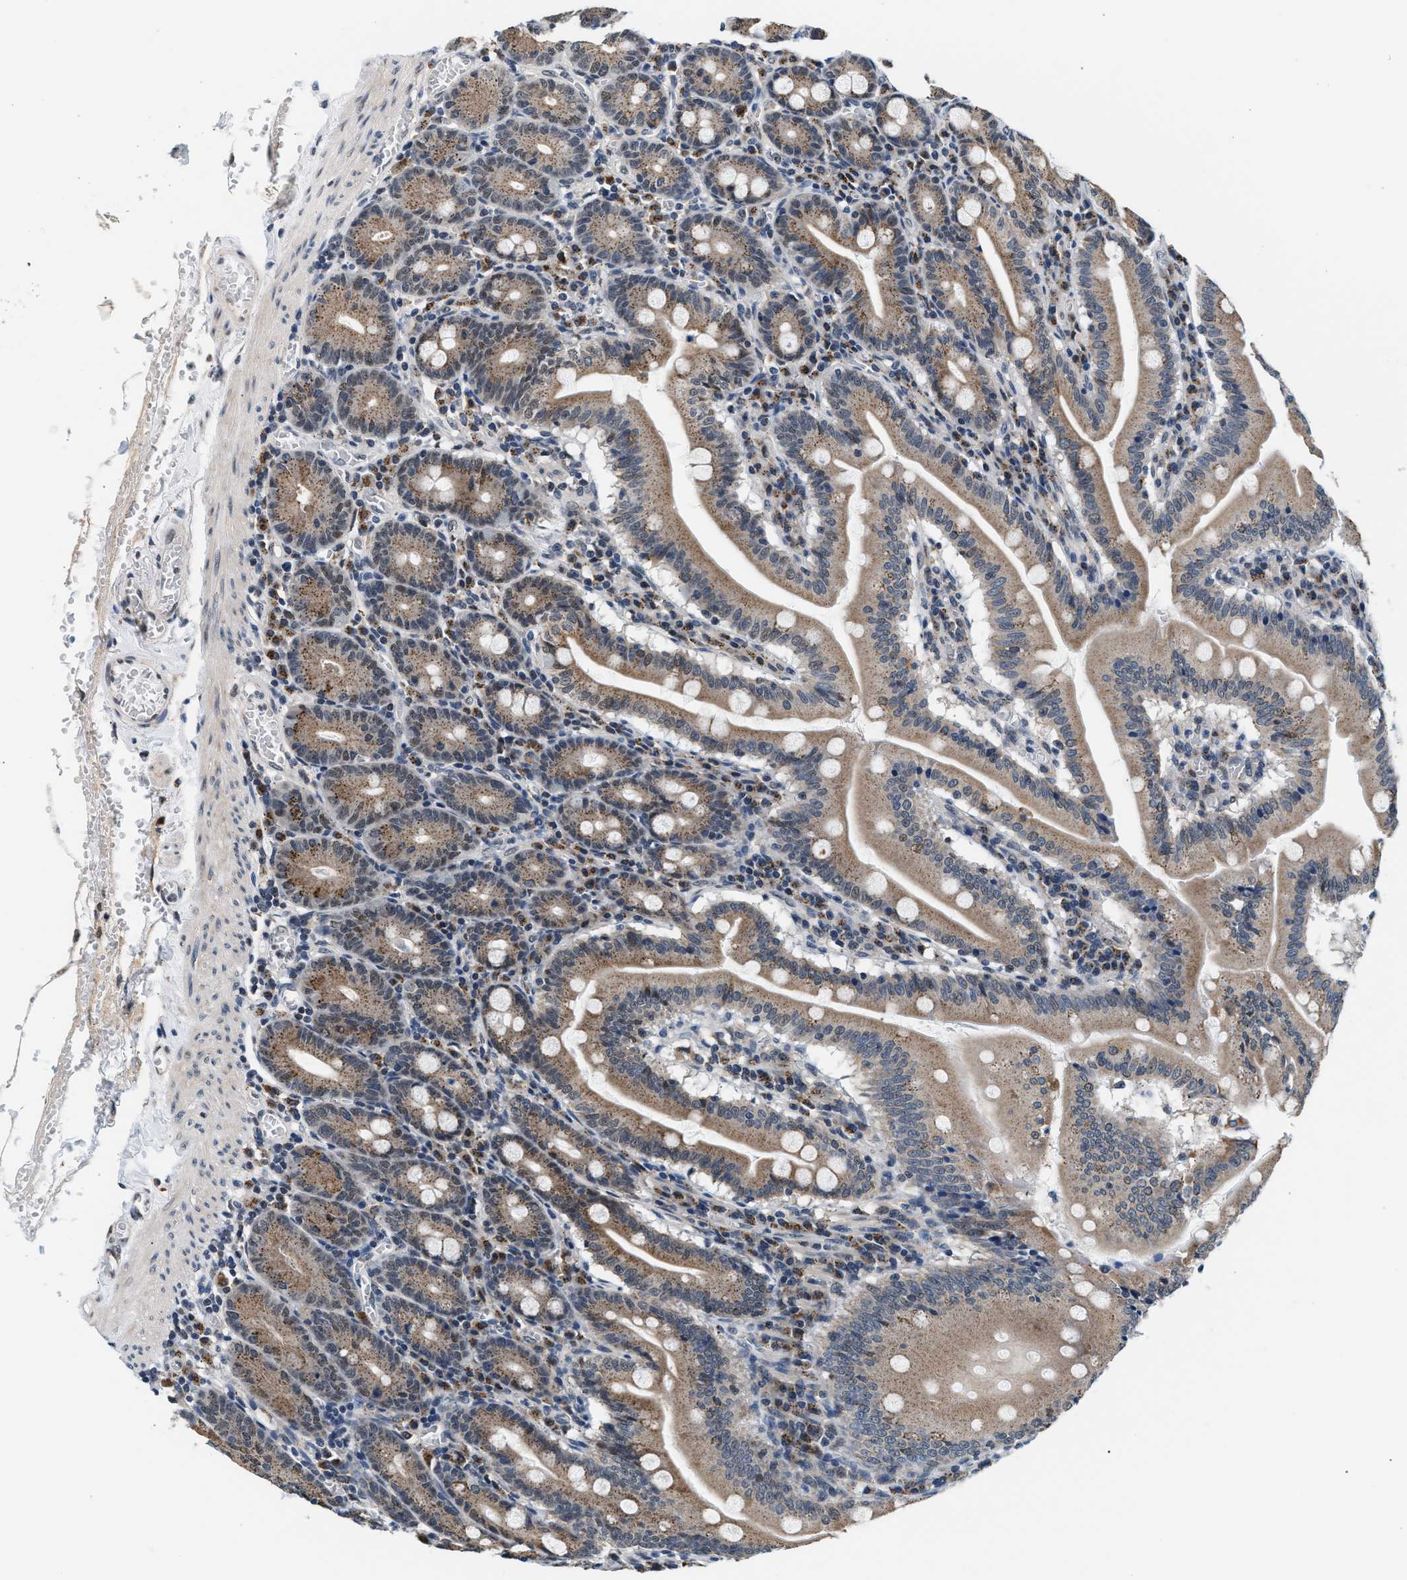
{"staining": {"intensity": "moderate", "quantity": ">75%", "location": "cytoplasmic/membranous"}, "tissue": "small intestine", "cell_type": "Glandular cells", "image_type": "normal", "snomed": [{"axis": "morphology", "description": "Normal tissue, NOS"}, {"axis": "topography", "description": "Small intestine"}], "caption": "Glandular cells display medium levels of moderate cytoplasmic/membranous staining in approximately >75% of cells in normal small intestine.", "gene": "KCNMB2", "patient": {"sex": "male", "age": 71}}